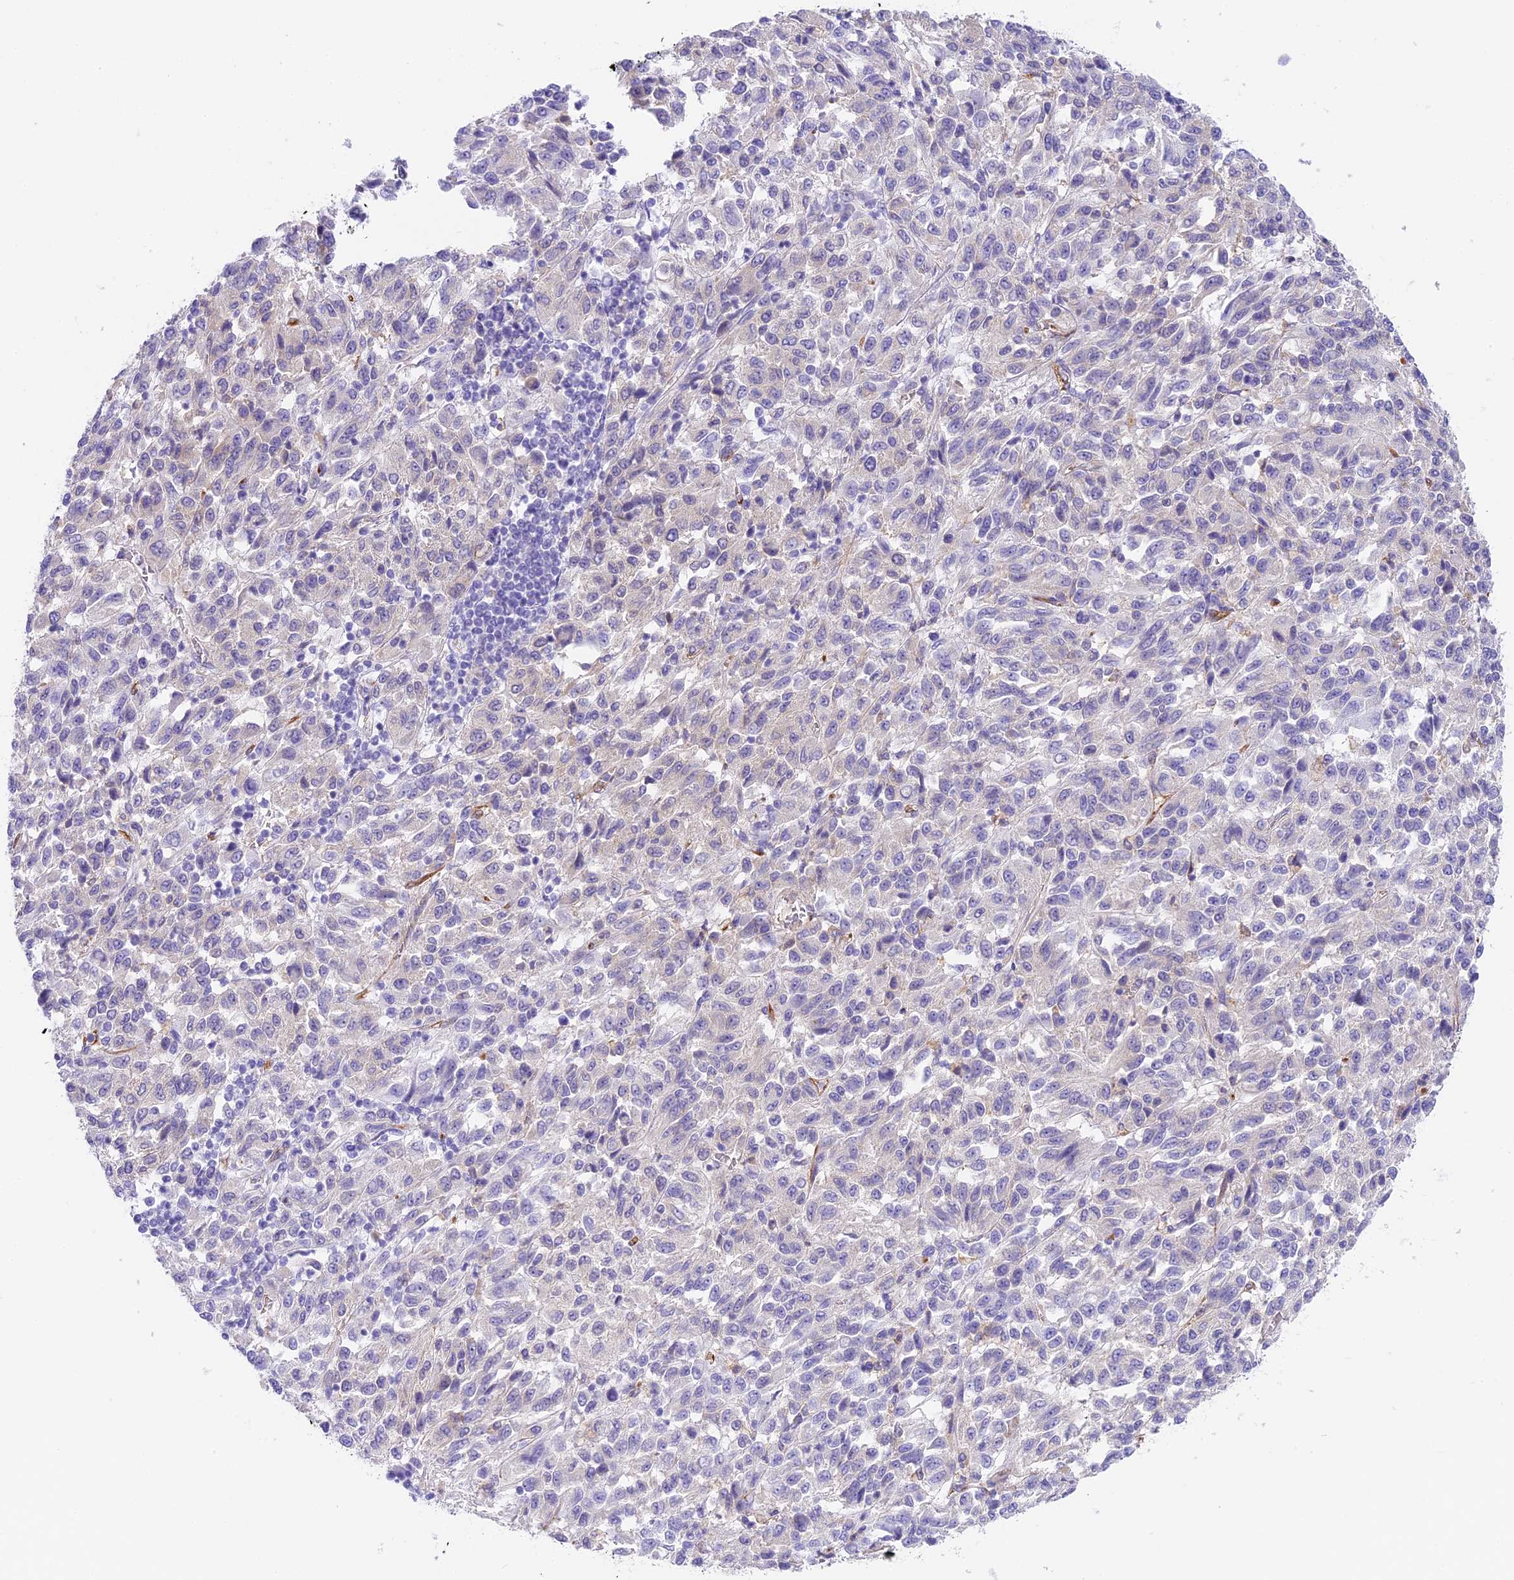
{"staining": {"intensity": "negative", "quantity": "none", "location": "none"}, "tissue": "melanoma", "cell_type": "Tumor cells", "image_type": "cancer", "snomed": [{"axis": "morphology", "description": "Malignant melanoma, Metastatic site"}, {"axis": "topography", "description": "Lung"}], "caption": "Immunohistochemical staining of melanoma reveals no significant expression in tumor cells. (DAB (3,3'-diaminobenzidine) IHC visualized using brightfield microscopy, high magnification).", "gene": "HOMER3", "patient": {"sex": "male", "age": 64}}